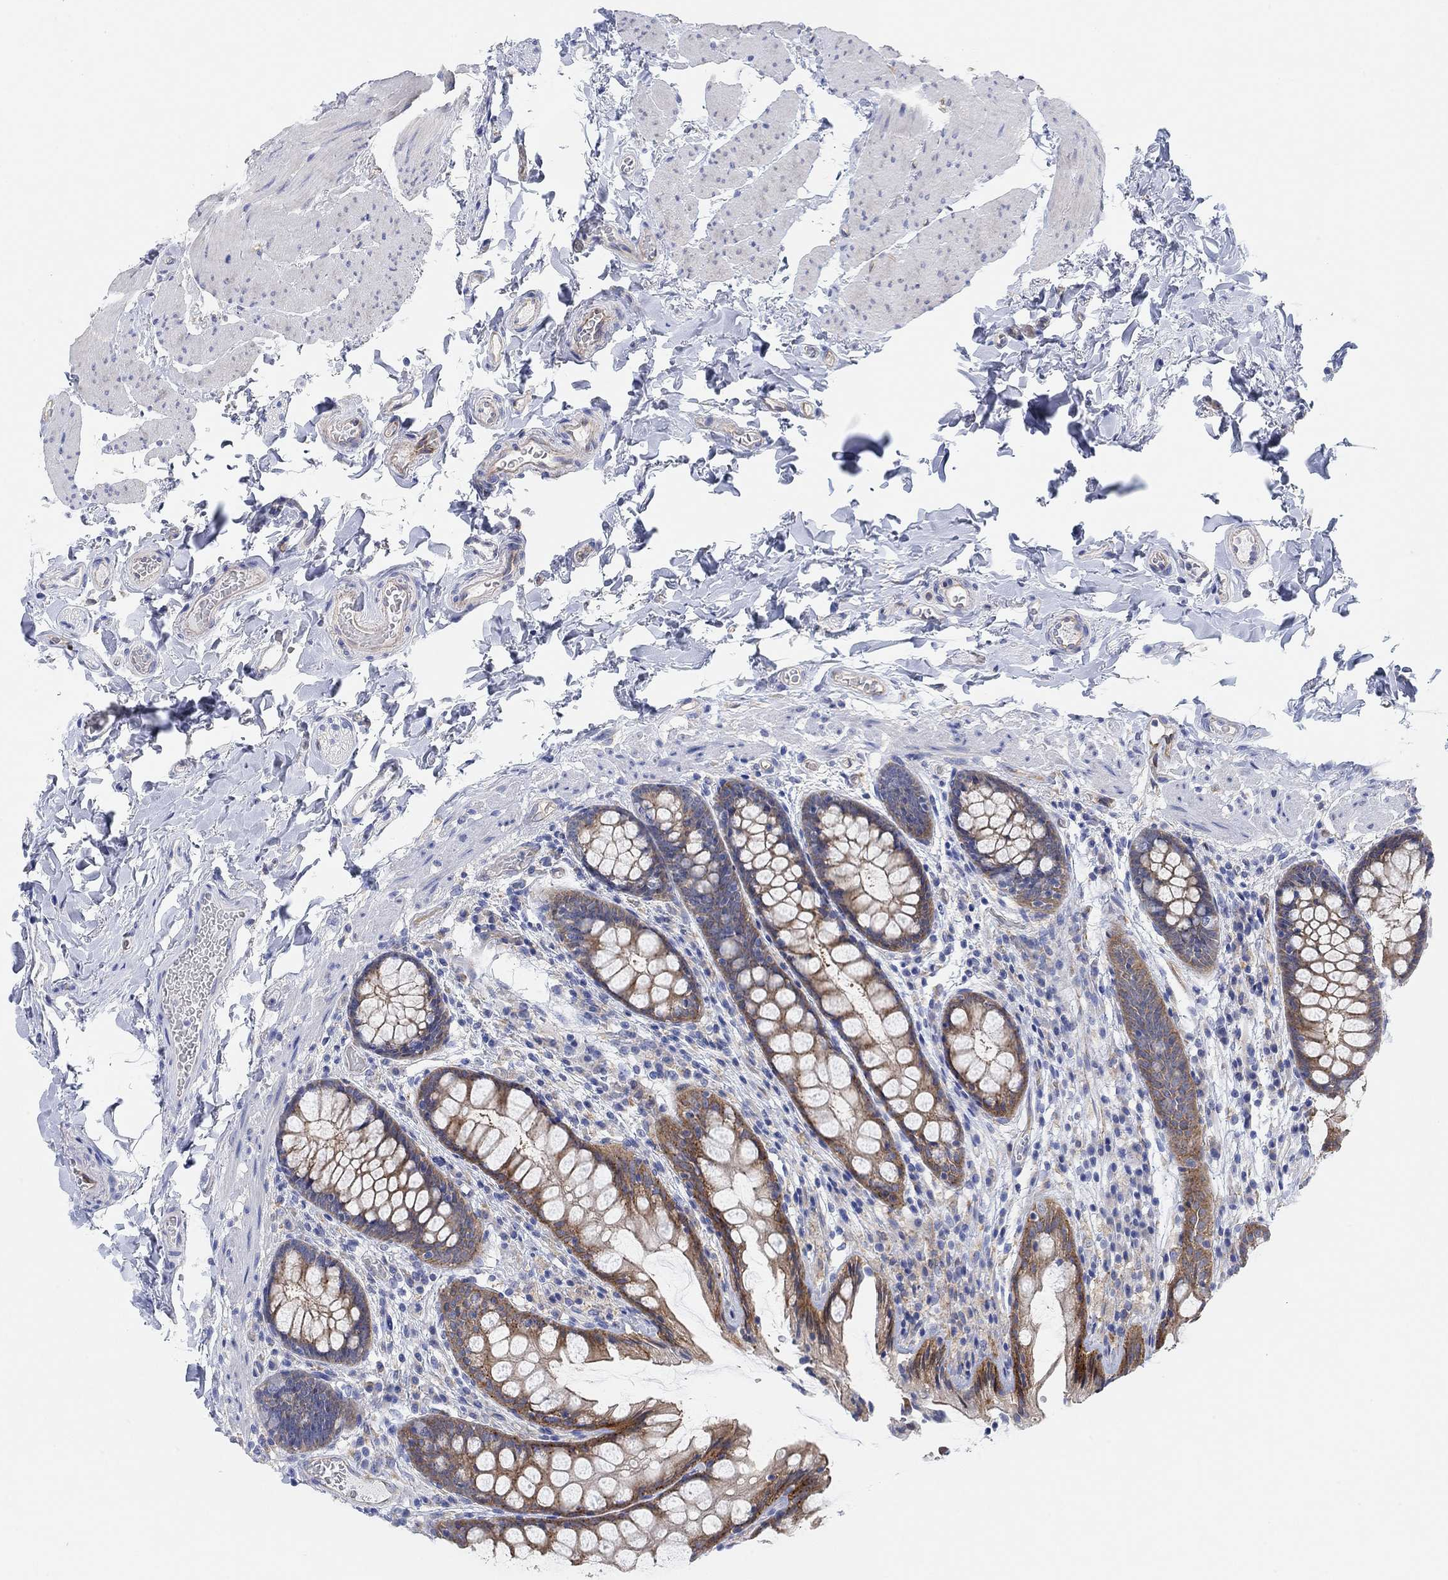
{"staining": {"intensity": "weak", "quantity": "25%-75%", "location": "cytoplasmic/membranous"}, "tissue": "colon", "cell_type": "Endothelial cells", "image_type": "normal", "snomed": [{"axis": "morphology", "description": "Normal tissue, NOS"}, {"axis": "topography", "description": "Colon"}], "caption": "Immunohistochemical staining of unremarkable human colon displays weak cytoplasmic/membranous protein staining in approximately 25%-75% of endothelial cells. (IHC, brightfield microscopy, high magnification).", "gene": "RGS1", "patient": {"sex": "female", "age": 86}}